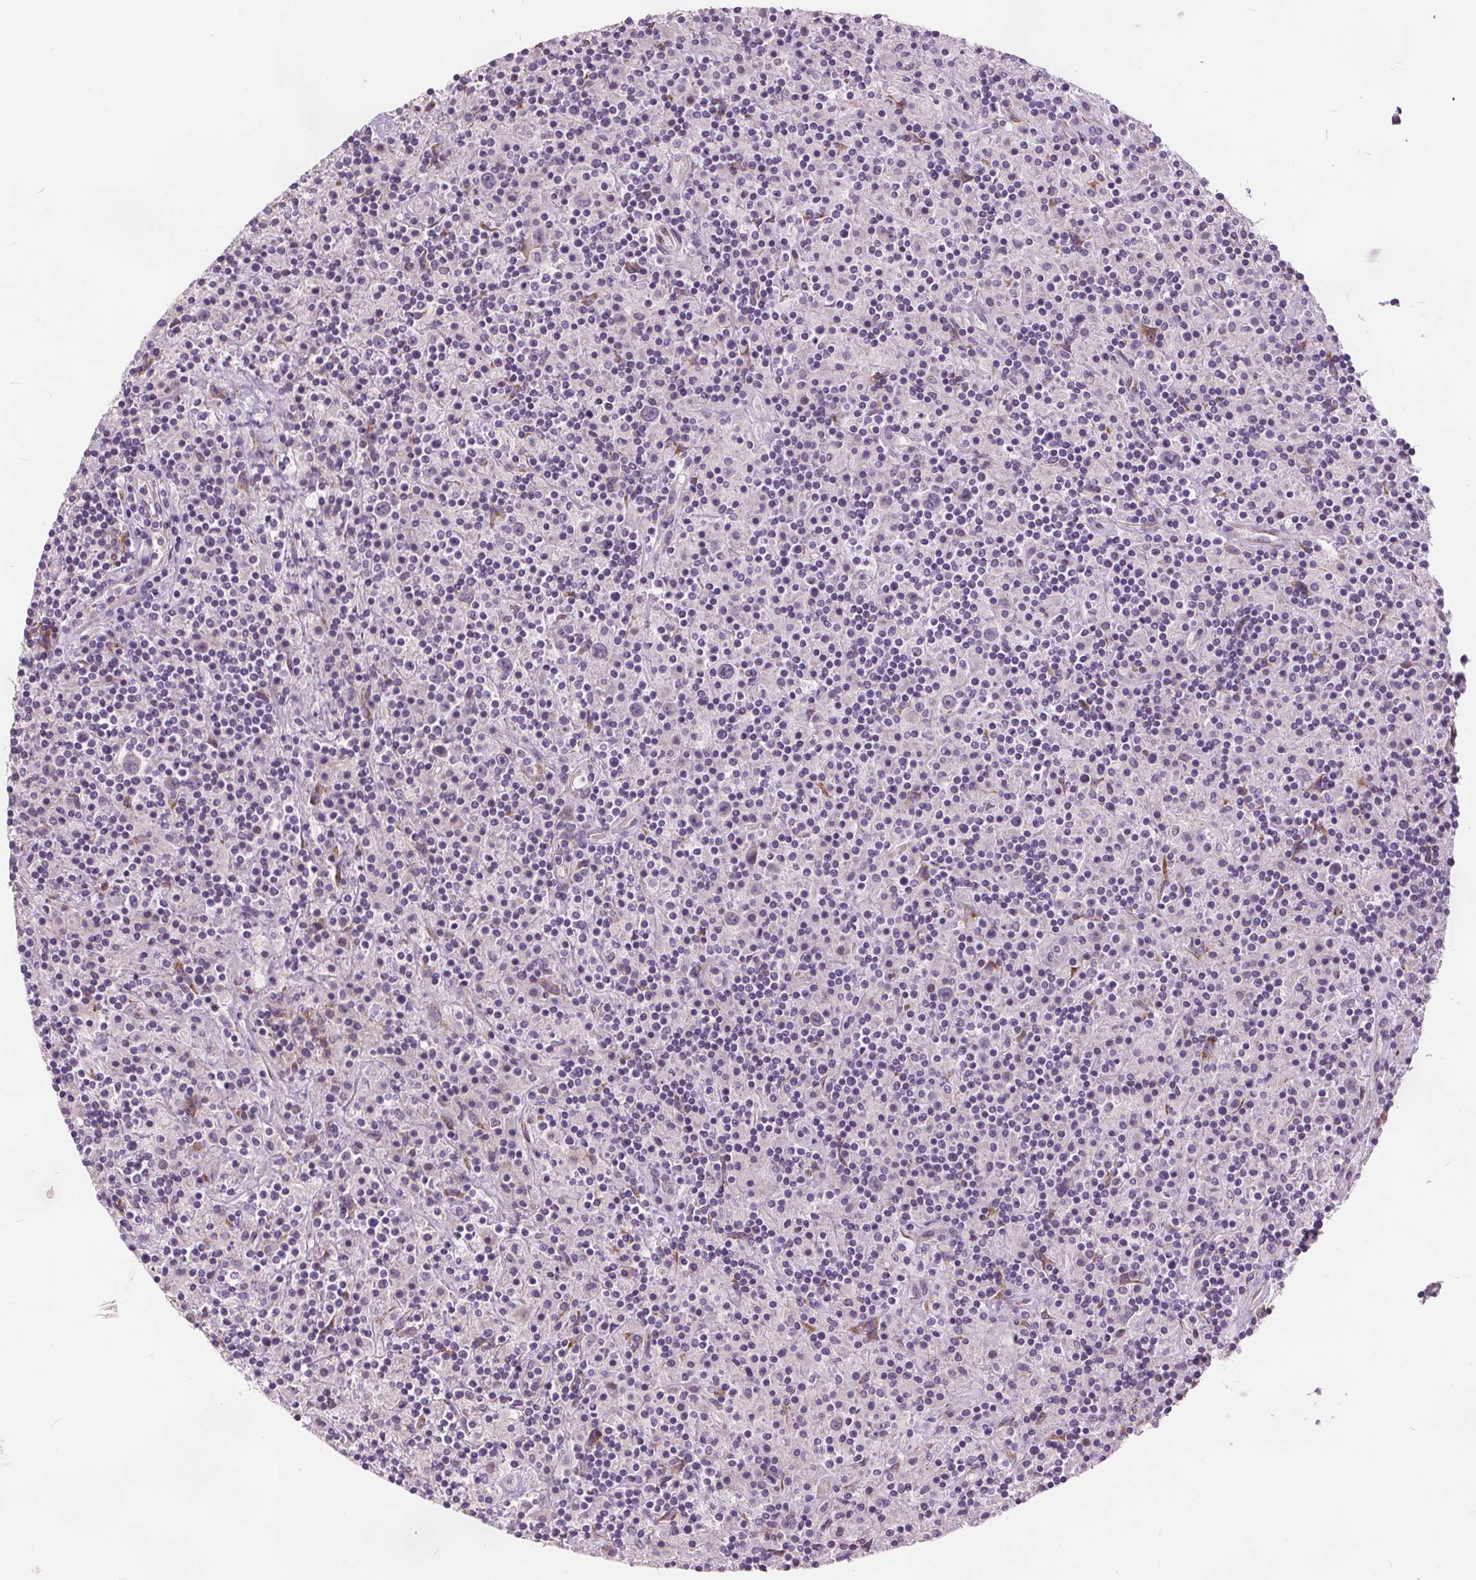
{"staining": {"intensity": "negative", "quantity": "none", "location": "none"}, "tissue": "lymphoma", "cell_type": "Tumor cells", "image_type": "cancer", "snomed": [{"axis": "morphology", "description": "Hodgkin's disease, NOS"}, {"axis": "topography", "description": "Lymph node"}], "caption": "This photomicrograph is of Hodgkin's disease stained with immunohistochemistry (IHC) to label a protein in brown with the nuclei are counter-stained blue. There is no positivity in tumor cells.", "gene": "ACOX2", "patient": {"sex": "male", "age": 70}}